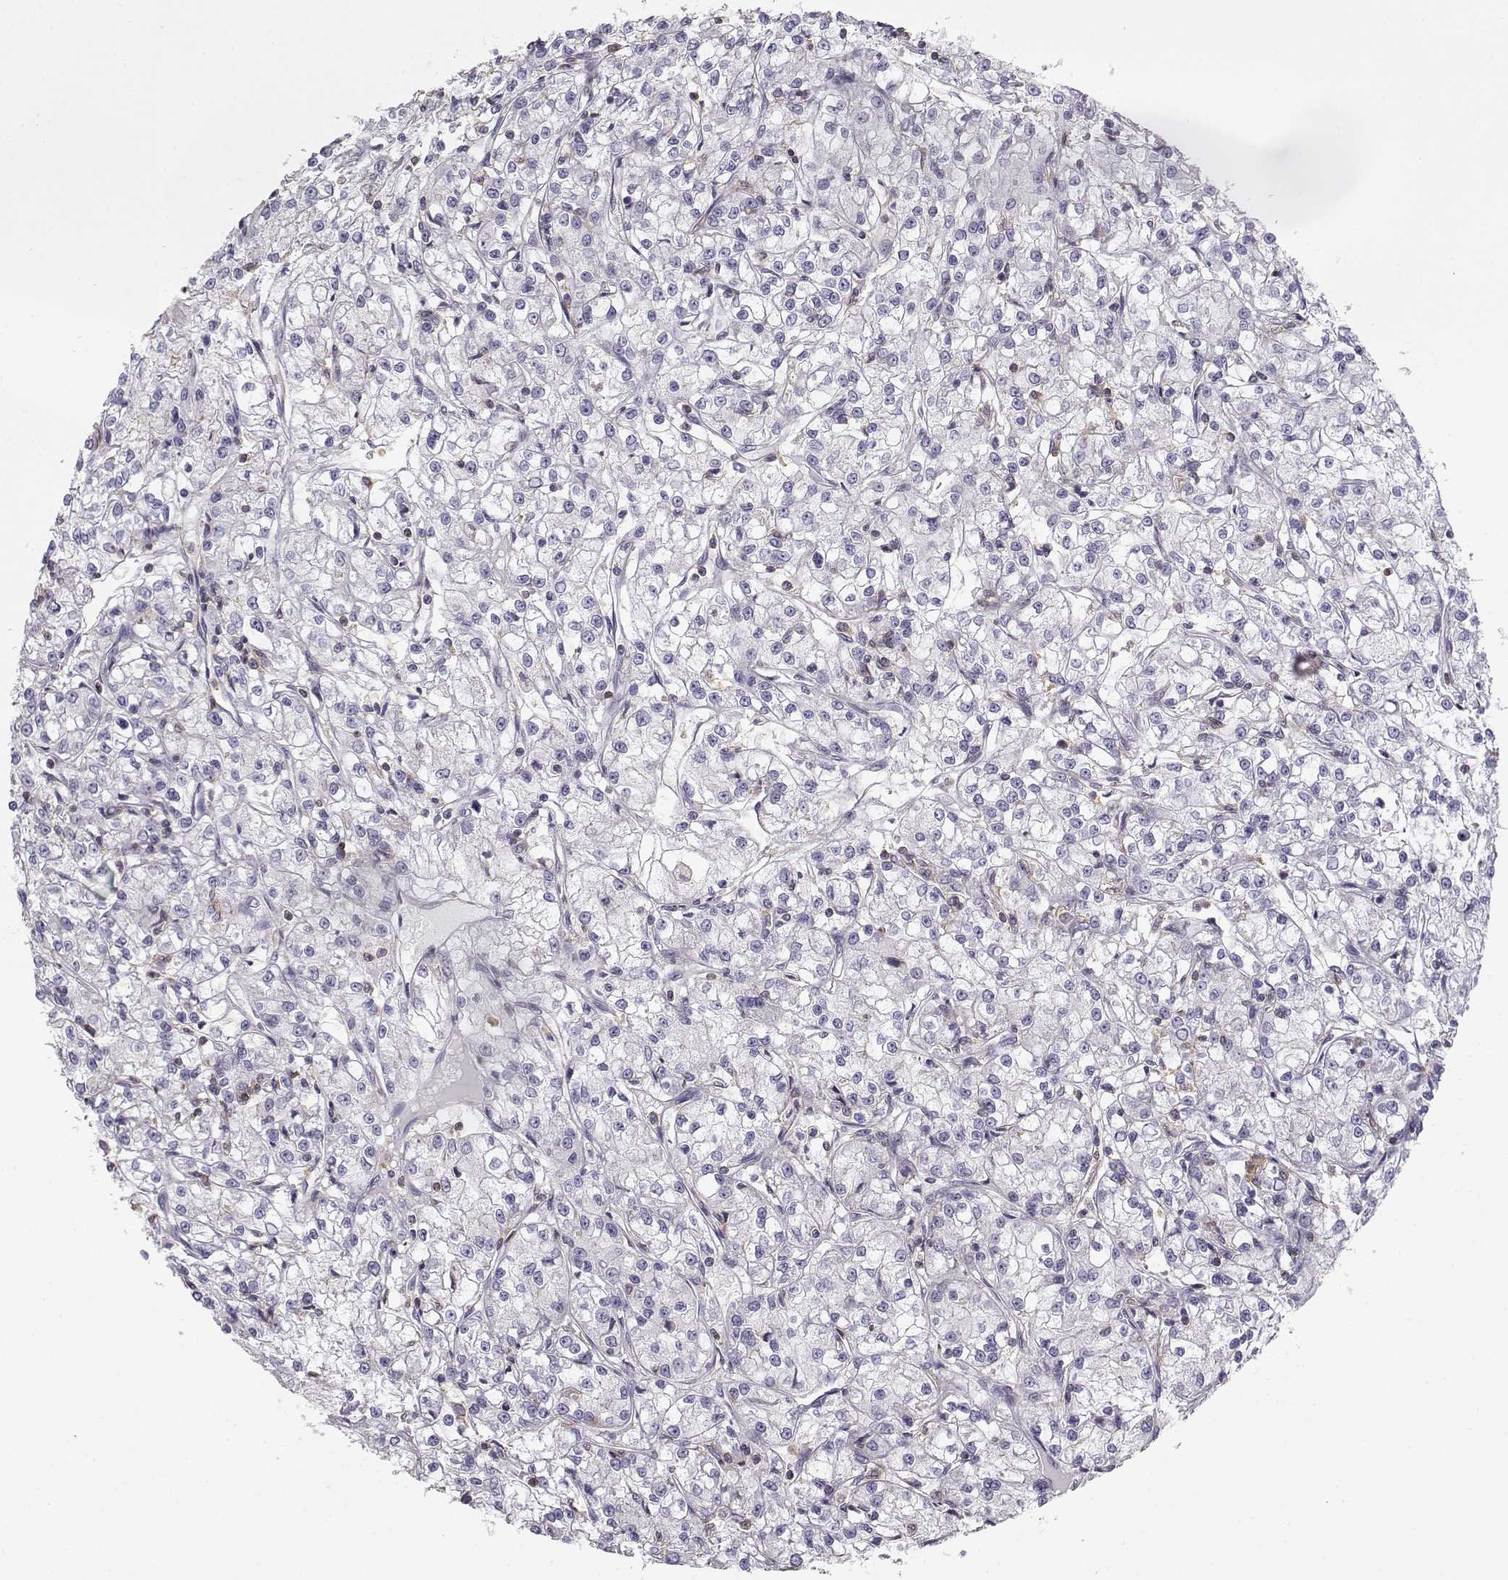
{"staining": {"intensity": "negative", "quantity": "none", "location": "none"}, "tissue": "renal cancer", "cell_type": "Tumor cells", "image_type": "cancer", "snomed": [{"axis": "morphology", "description": "Adenocarcinoma, NOS"}, {"axis": "topography", "description": "Kidney"}], "caption": "Immunohistochemistry (IHC) of human renal cancer (adenocarcinoma) displays no expression in tumor cells.", "gene": "DAPL1", "patient": {"sex": "female", "age": 59}}